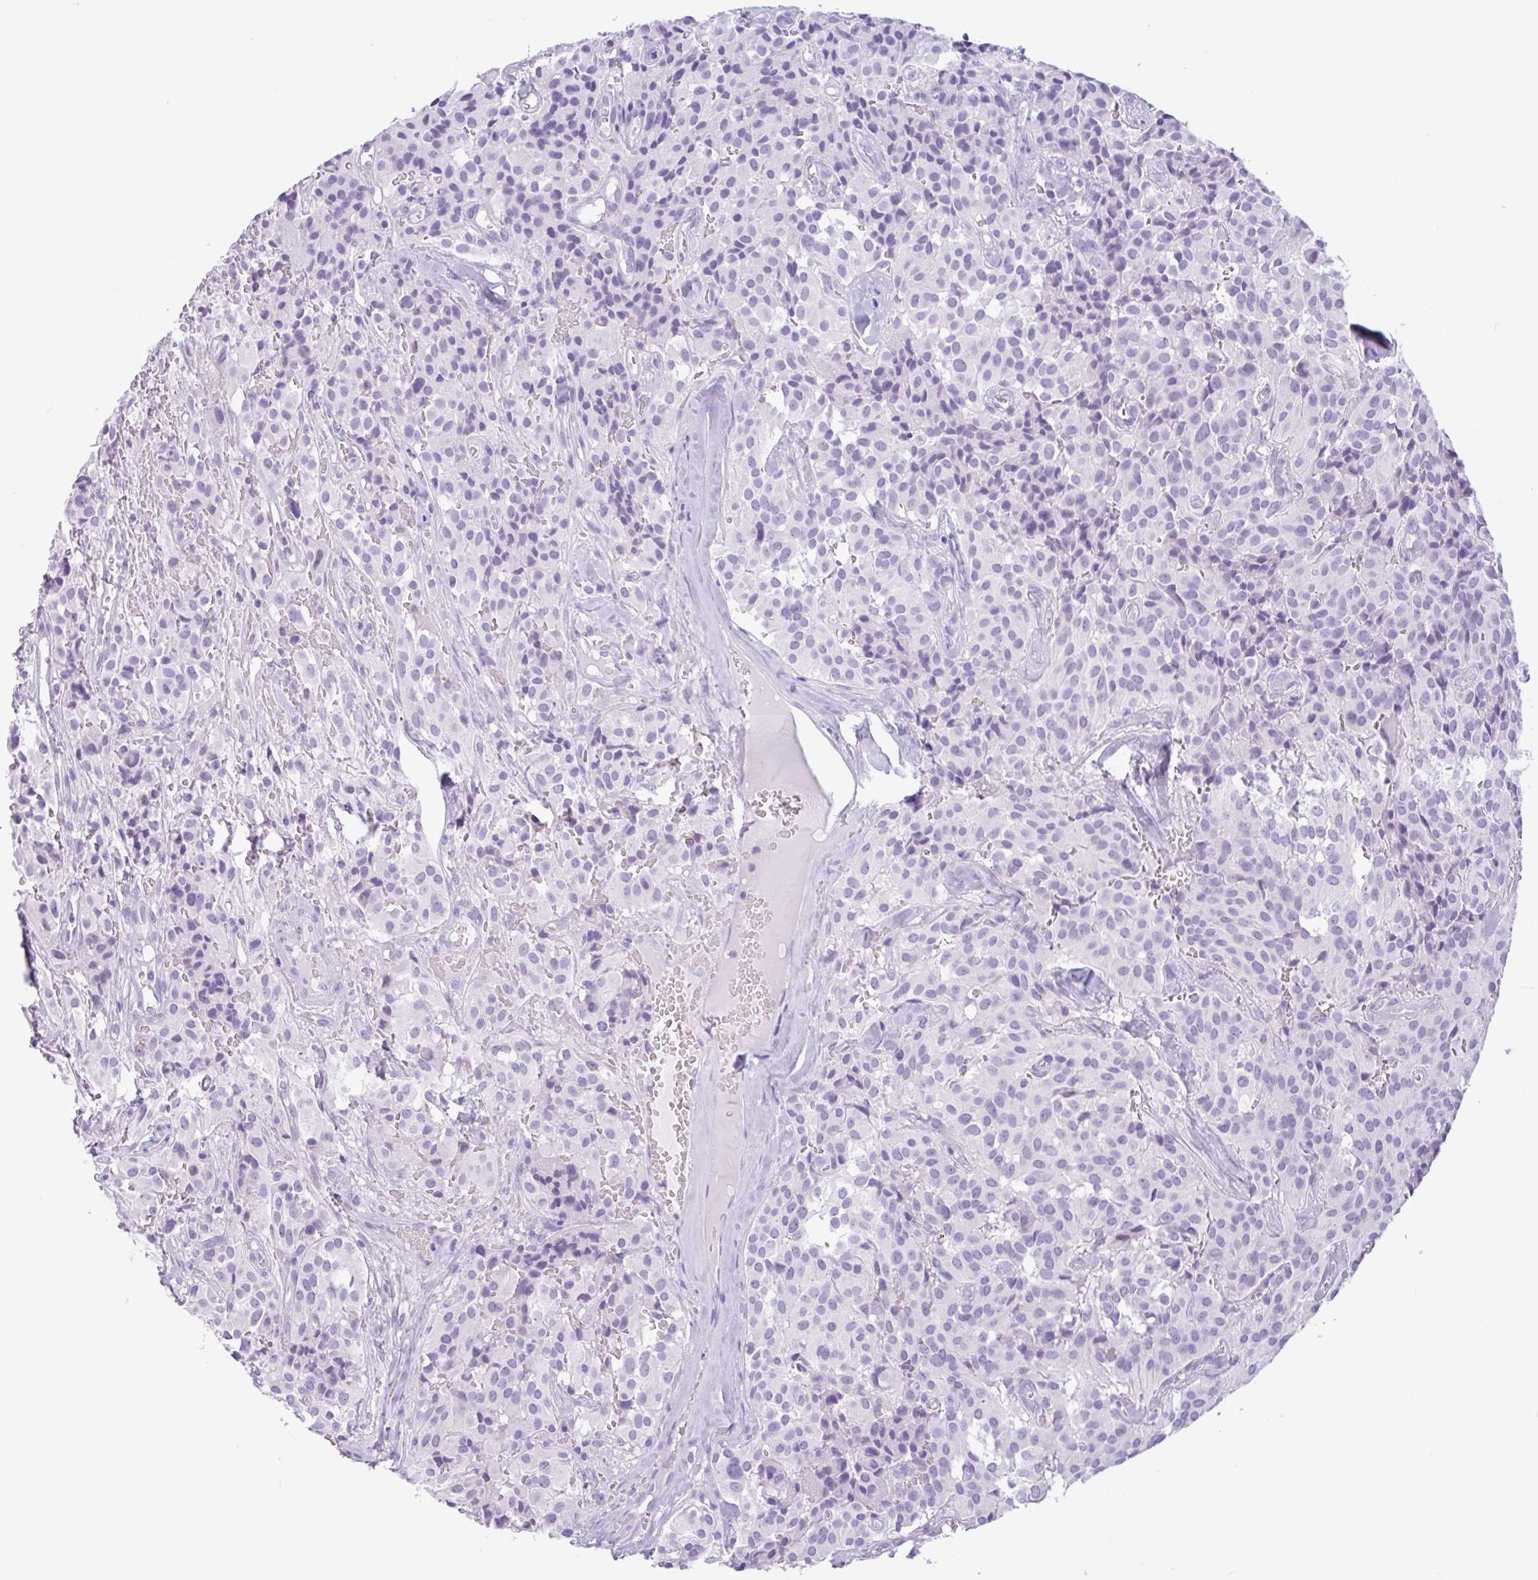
{"staining": {"intensity": "negative", "quantity": "none", "location": "none"}, "tissue": "glioma", "cell_type": "Tumor cells", "image_type": "cancer", "snomed": [{"axis": "morphology", "description": "Glioma, malignant, Low grade"}, {"axis": "topography", "description": "Brain"}], "caption": "The histopathology image reveals no significant positivity in tumor cells of malignant low-grade glioma.", "gene": "CTSE", "patient": {"sex": "male", "age": 42}}